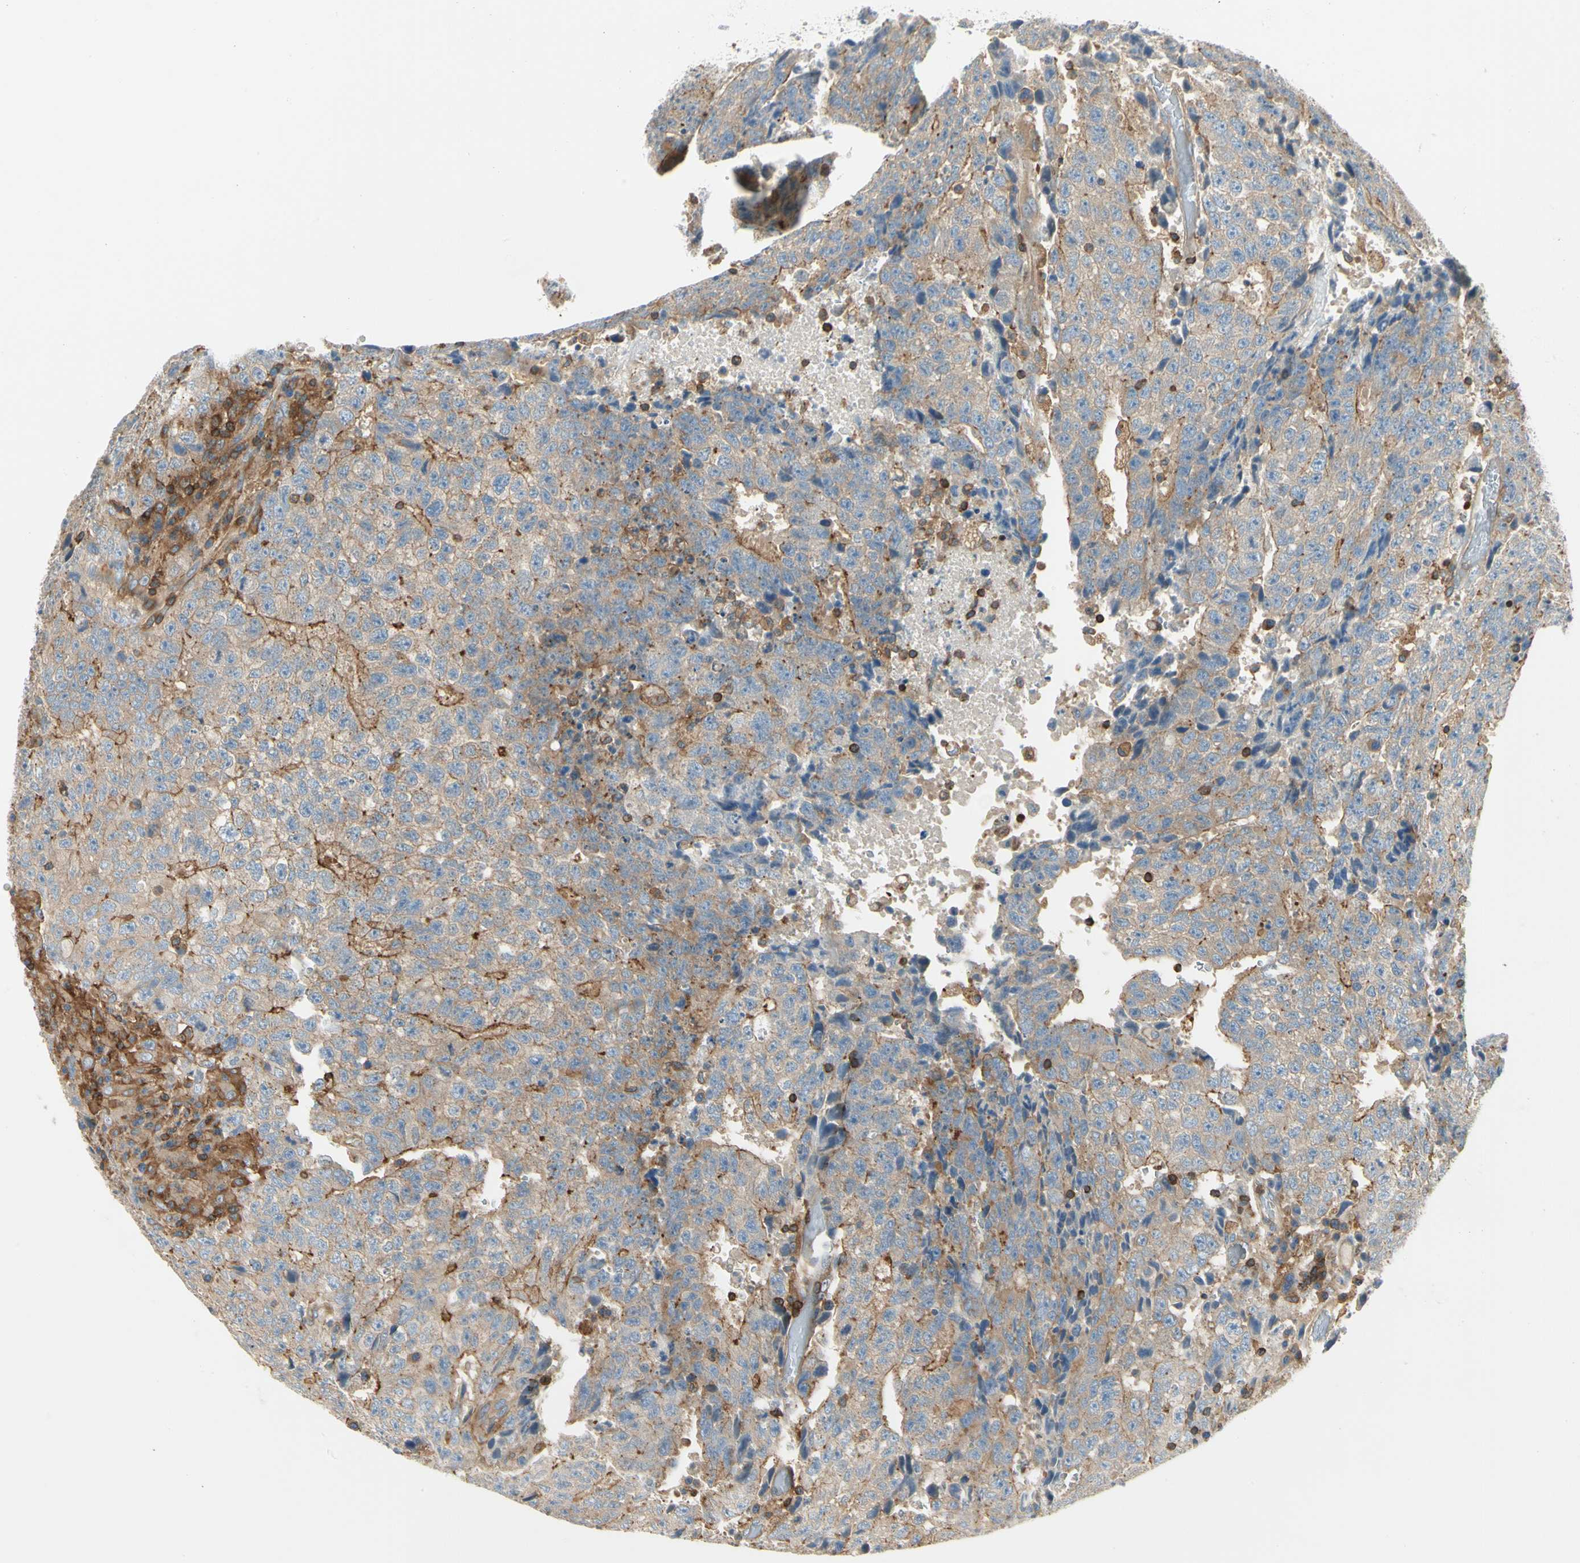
{"staining": {"intensity": "weak", "quantity": ">75%", "location": "cytoplasmic/membranous"}, "tissue": "testis cancer", "cell_type": "Tumor cells", "image_type": "cancer", "snomed": [{"axis": "morphology", "description": "Necrosis, NOS"}, {"axis": "morphology", "description": "Carcinoma, Embryonal, NOS"}, {"axis": "topography", "description": "Testis"}], "caption": "Human embryonal carcinoma (testis) stained for a protein (brown) shows weak cytoplasmic/membranous positive expression in about >75% of tumor cells.", "gene": "CAPZA2", "patient": {"sex": "male", "age": 19}}